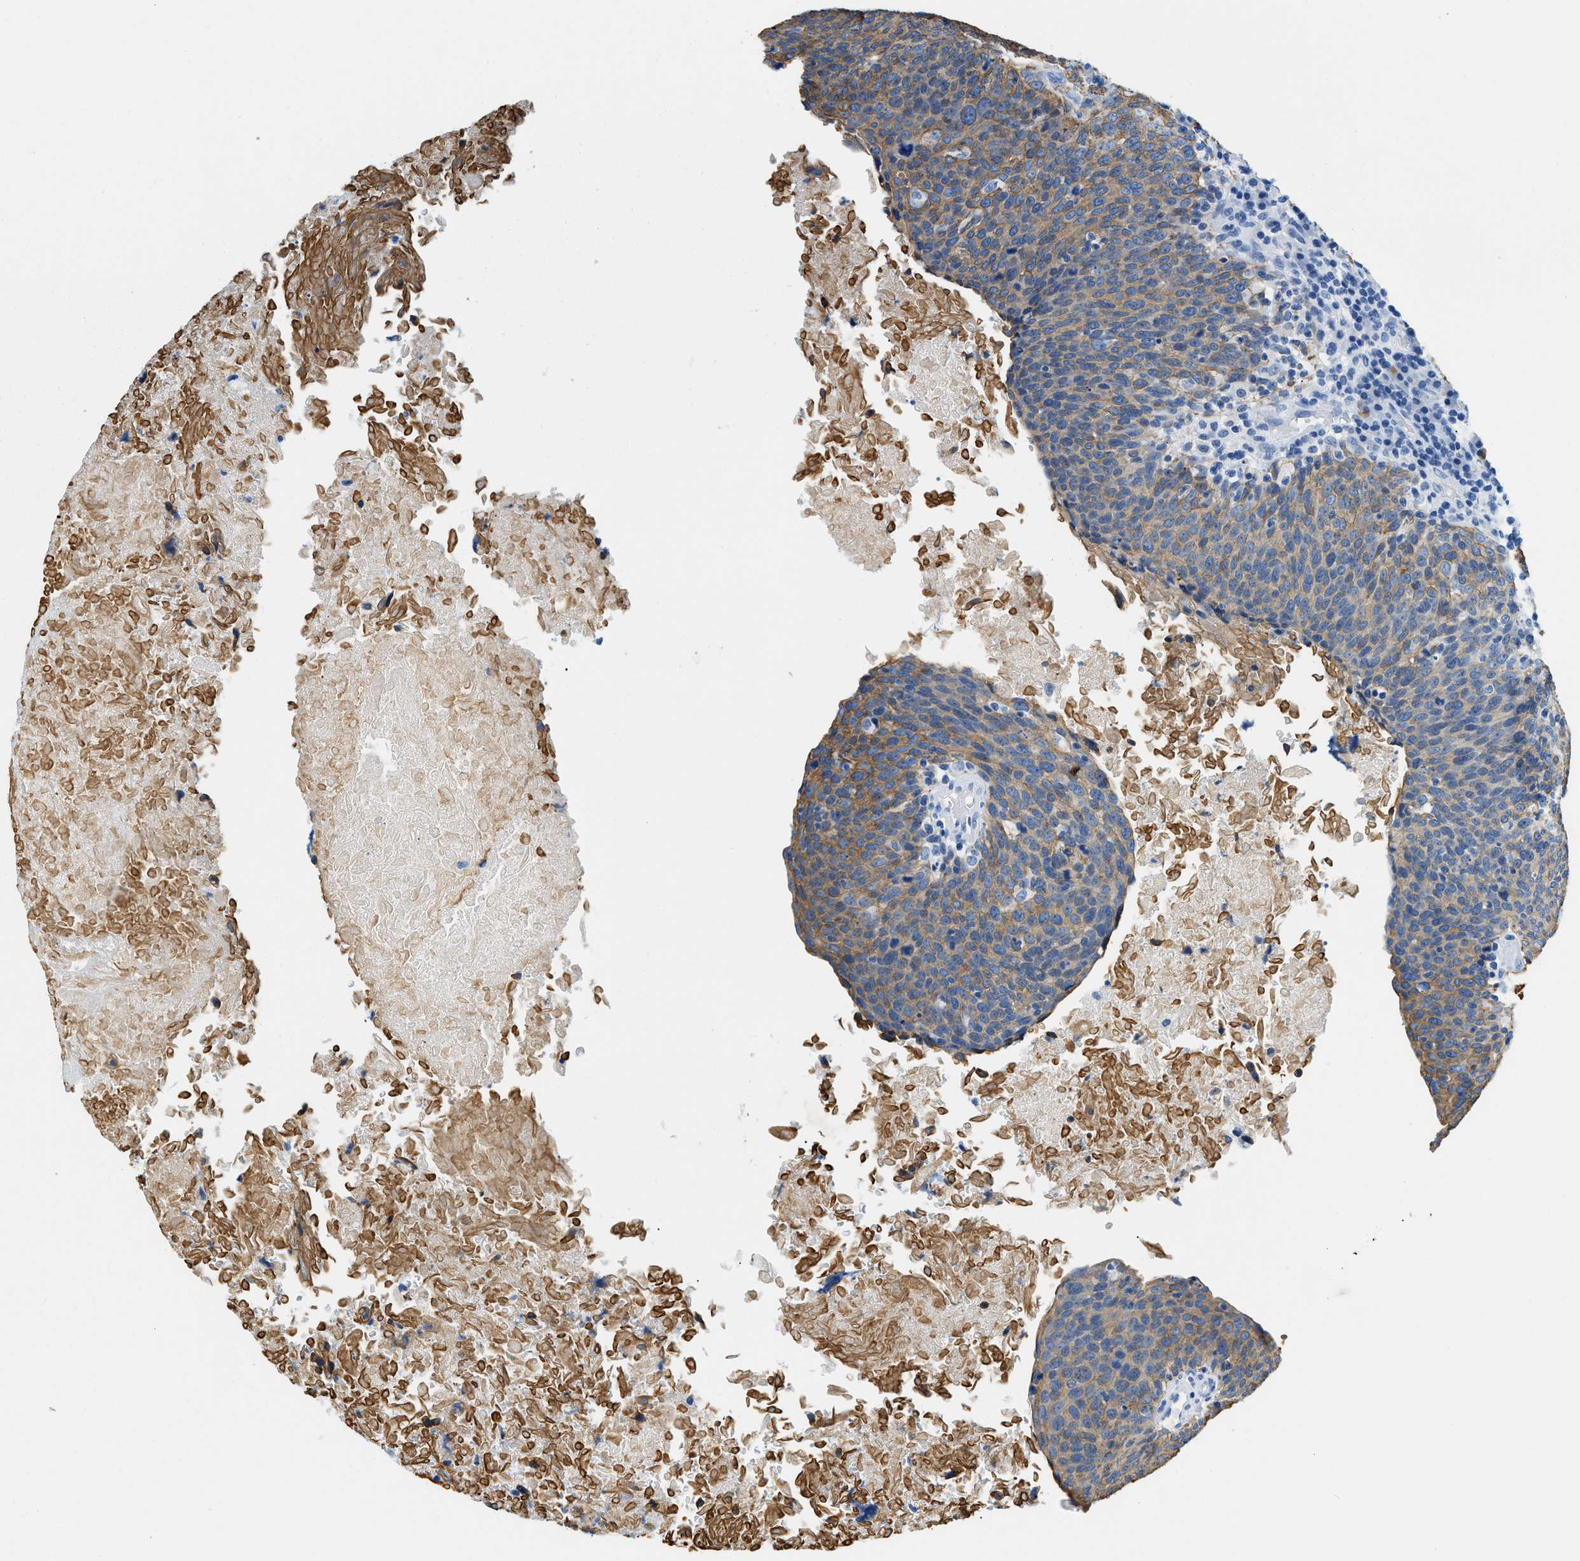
{"staining": {"intensity": "moderate", "quantity": ">75%", "location": "cytoplasmic/membranous"}, "tissue": "head and neck cancer", "cell_type": "Tumor cells", "image_type": "cancer", "snomed": [{"axis": "morphology", "description": "Squamous cell carcinoma, NOS"}, {"axis": "morphology", "description": "Squamous cell carcinoma, metastatic, NOS"}, {"axis": "topography", "description": "Lymph node"}, {"axis": "topography", "description": "Head-Neck"}], "caption": "Immunohistochemical staining of human head and neck cancer (metastatic squamous cell carcinoma) demonstrates medium levels of moderate cytoplasmic/membranous protein expression in about >75% of tumor cells.", "gene": "STXBP2", "patient": {"sex": "male", "age": 62}}